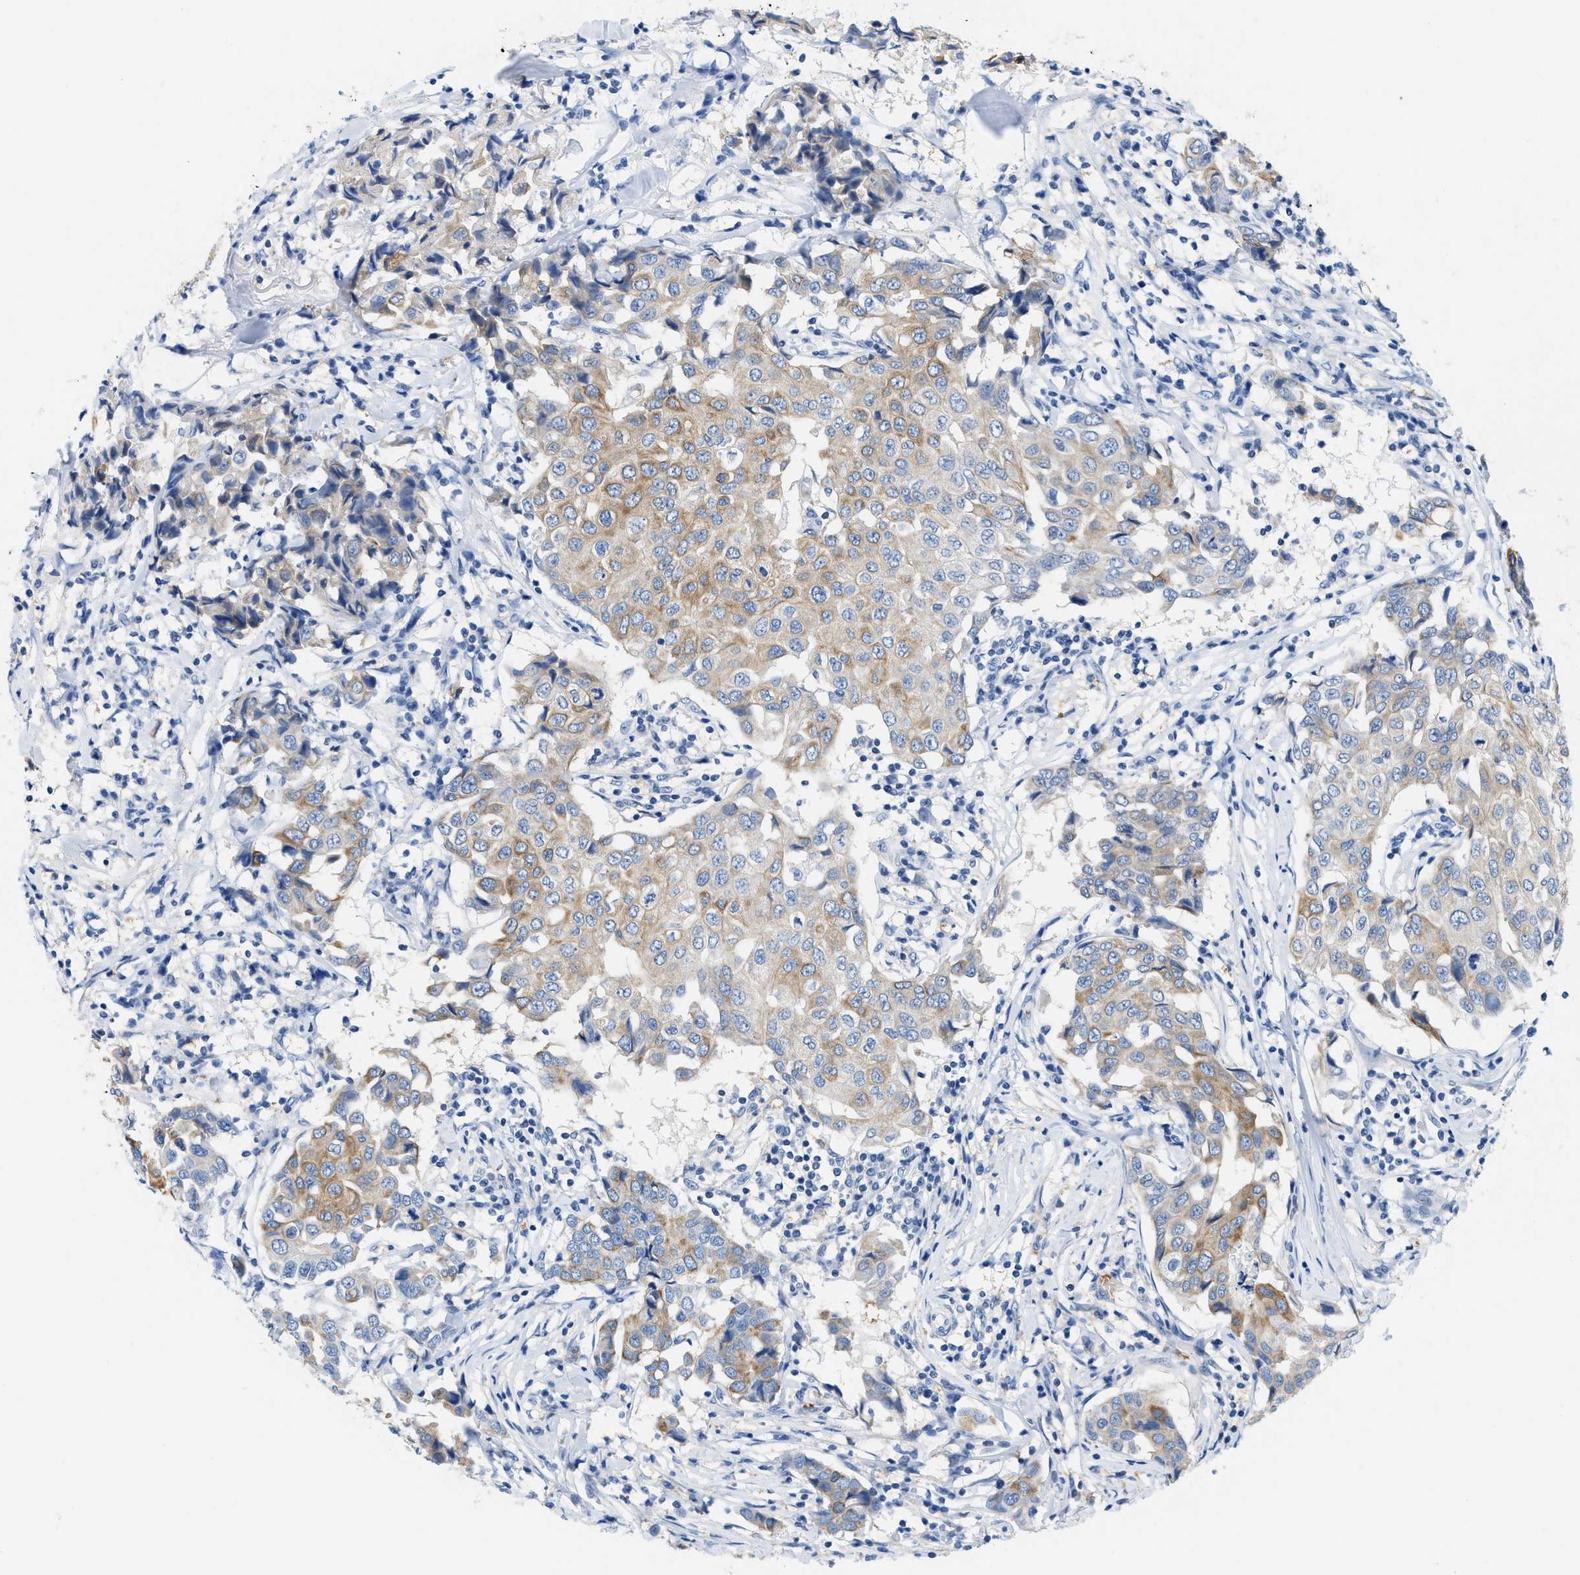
{"staining": {"intensity": "moderate", "quantity": "<25%", "location": "cytoplasmic/membranous"}, "tissue": "breast cancer", "cell_type": "Tumor cells", "image_type": "cancer", "snomed": [{"axis": "morphology", "description": "Duct carcinoma"}, {"axis": "topography", "description": "Breast"}], "caption": "The photomicrograph shows a brown stain indicating the presence of a protein in the cytoplasmic/membranous of tumor cells in intraductal carcinoma (breast). (DAB IHC with brightfield microscopy, high magnification).", "gene": "BPGM", "patient": {"sex": "female", "age": 80}}